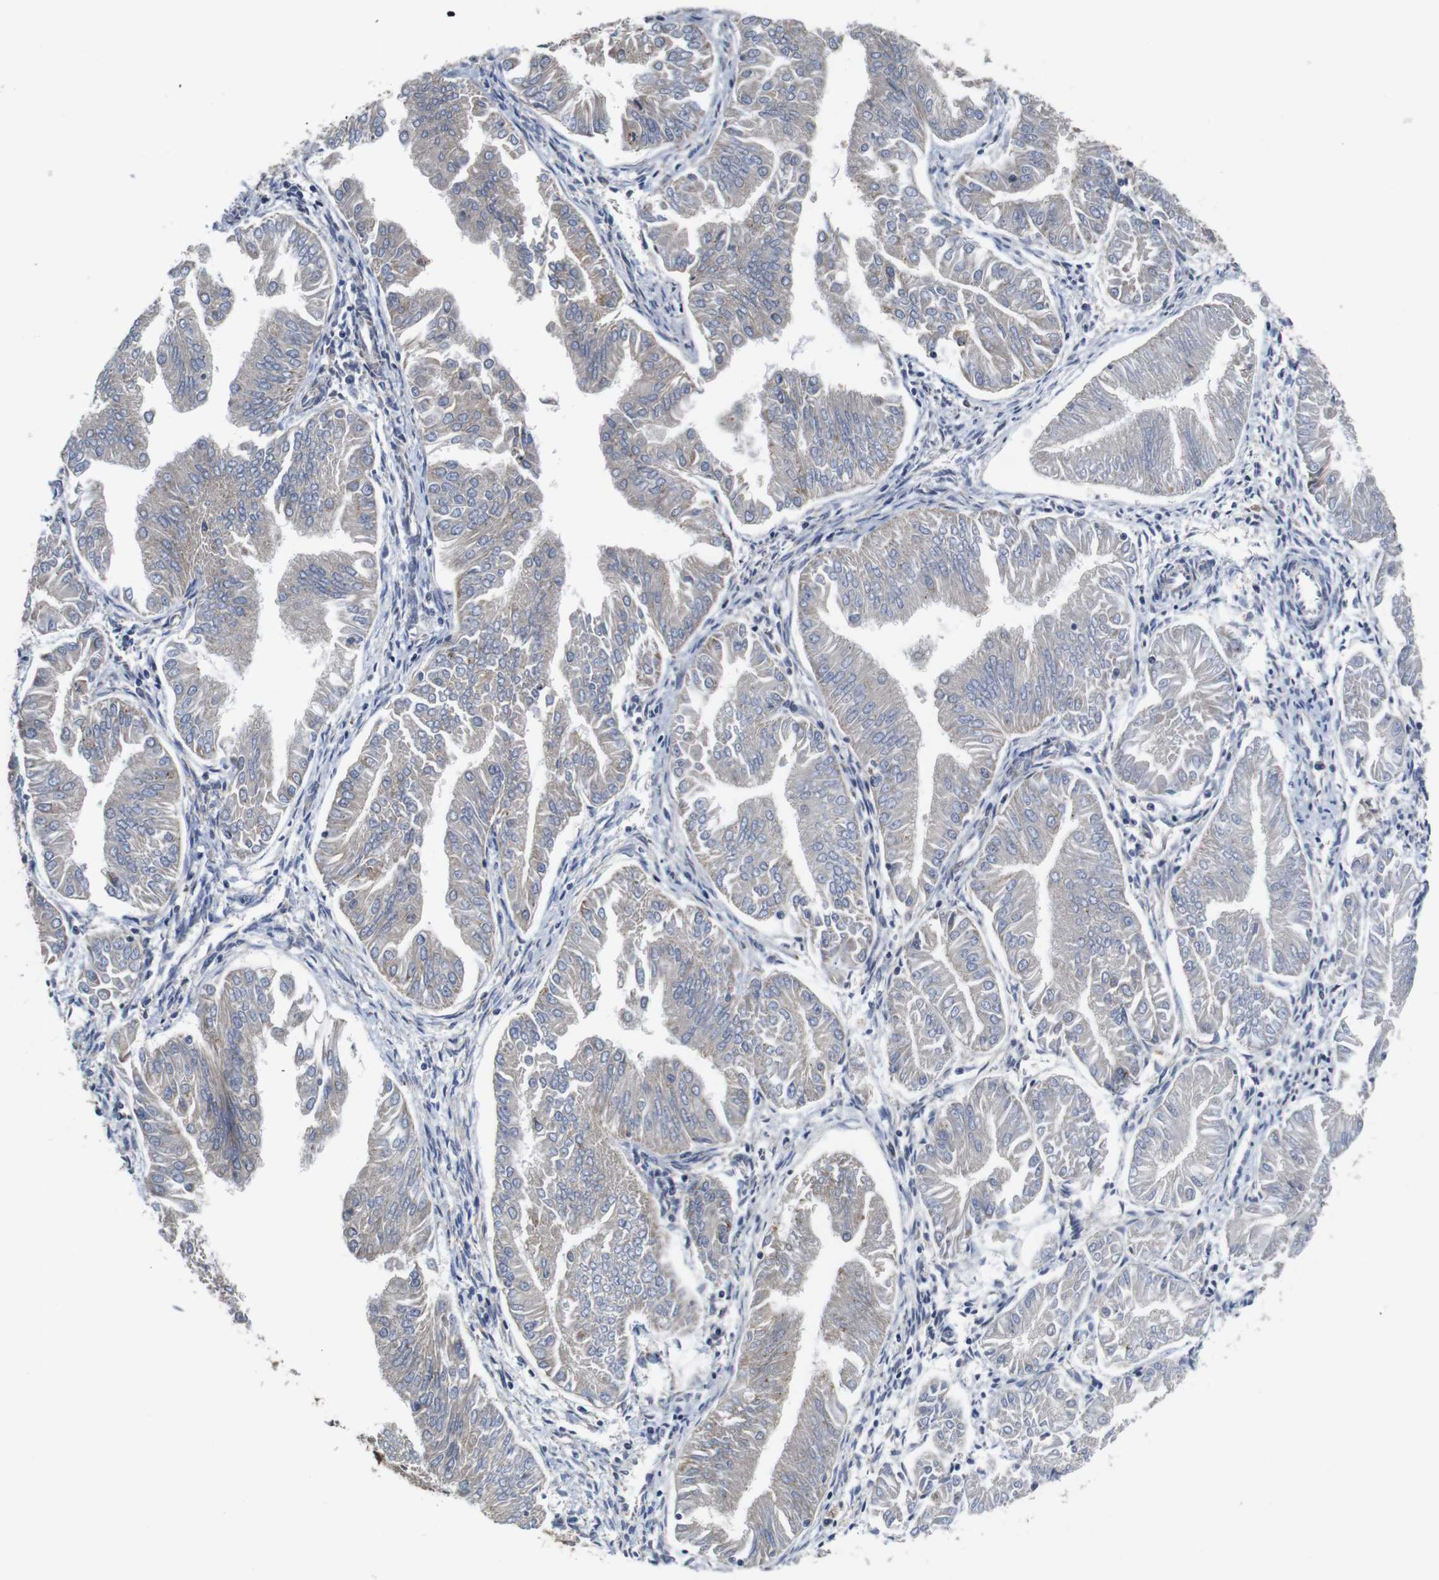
{"staining": {"intensity": "weak", "quantity": "<25%", "location": "cytoplasmic/membranous"}, "tissue": "endometrial cancer", "cell_type": "Tumor cells", "image_type": "cancer", "snomed": [{"axis": "morphology", "description": "Adenocarcinoma, NOS"}, {"axis": "topography", "description": "Endometrium"}], "caption": "This histopathology image is of endometrial cancer (adenocarcinoma) stained with immunohistochemistry to label a protein in brown with the nuclei are counter-stained blue. There is no positivity in tumor cells.", "gene": "MARCHF7", "patient": {"sex": "female", "age": 53}}